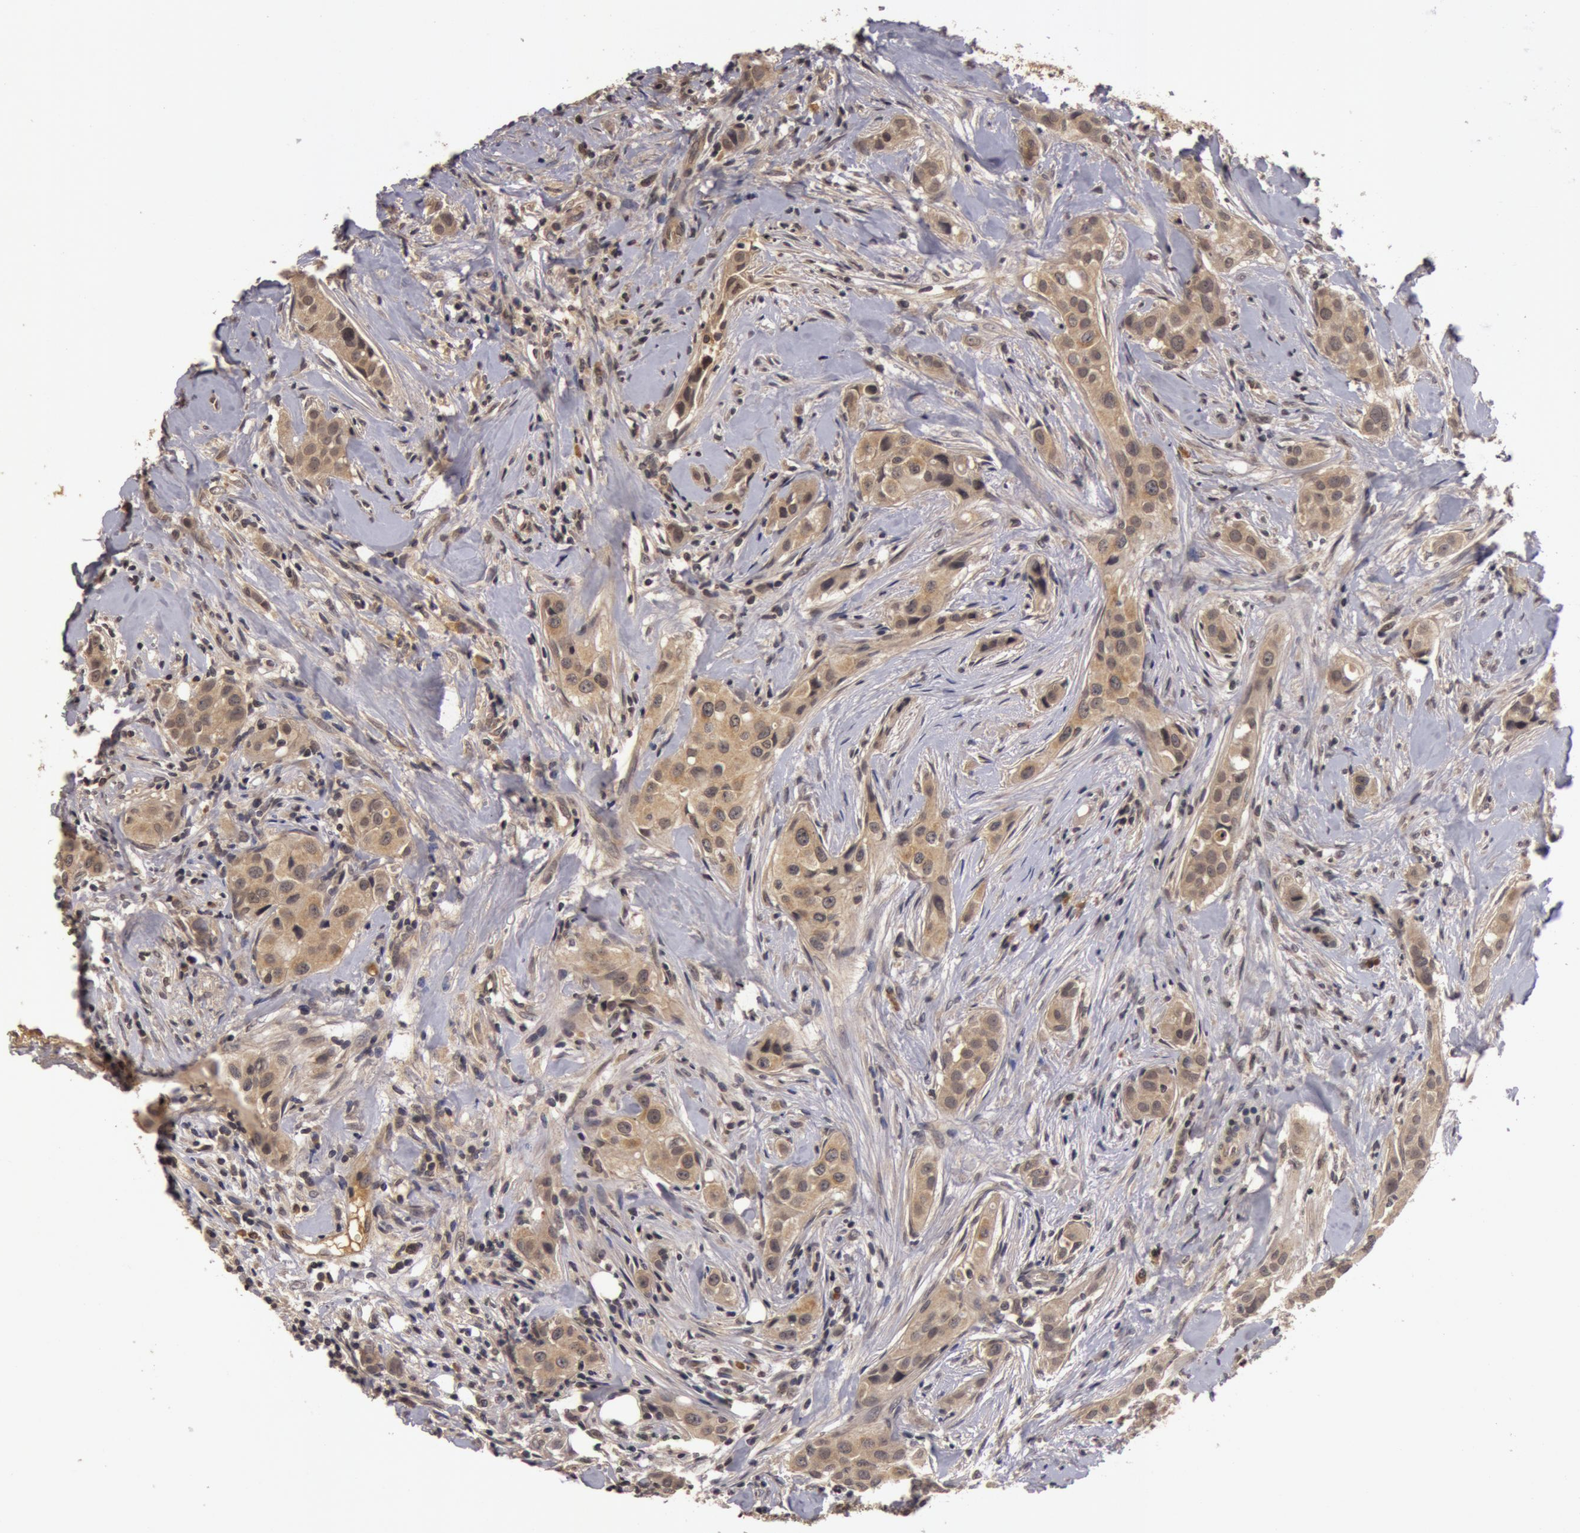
{"staining": {"intensity": "moderate", "quantity": ">75%", "location": "cytoplasmic/membranous"}, "tissue": "breast cancer", "cell_type": "Tumor cells", "image_type": "cancer", "snomed": [{"axis": "morphology", "description": "Duct carcinoma"}, {"axis": "topography", "description": "Breast"}], "caption": "Moderate cytoplasmic/membranous protein staining is seen in about >75% of tumor cells in breast invasive ductal carcinoma.", "gene": "BCHE", "patient": {"sex": "female", "age": 45}}